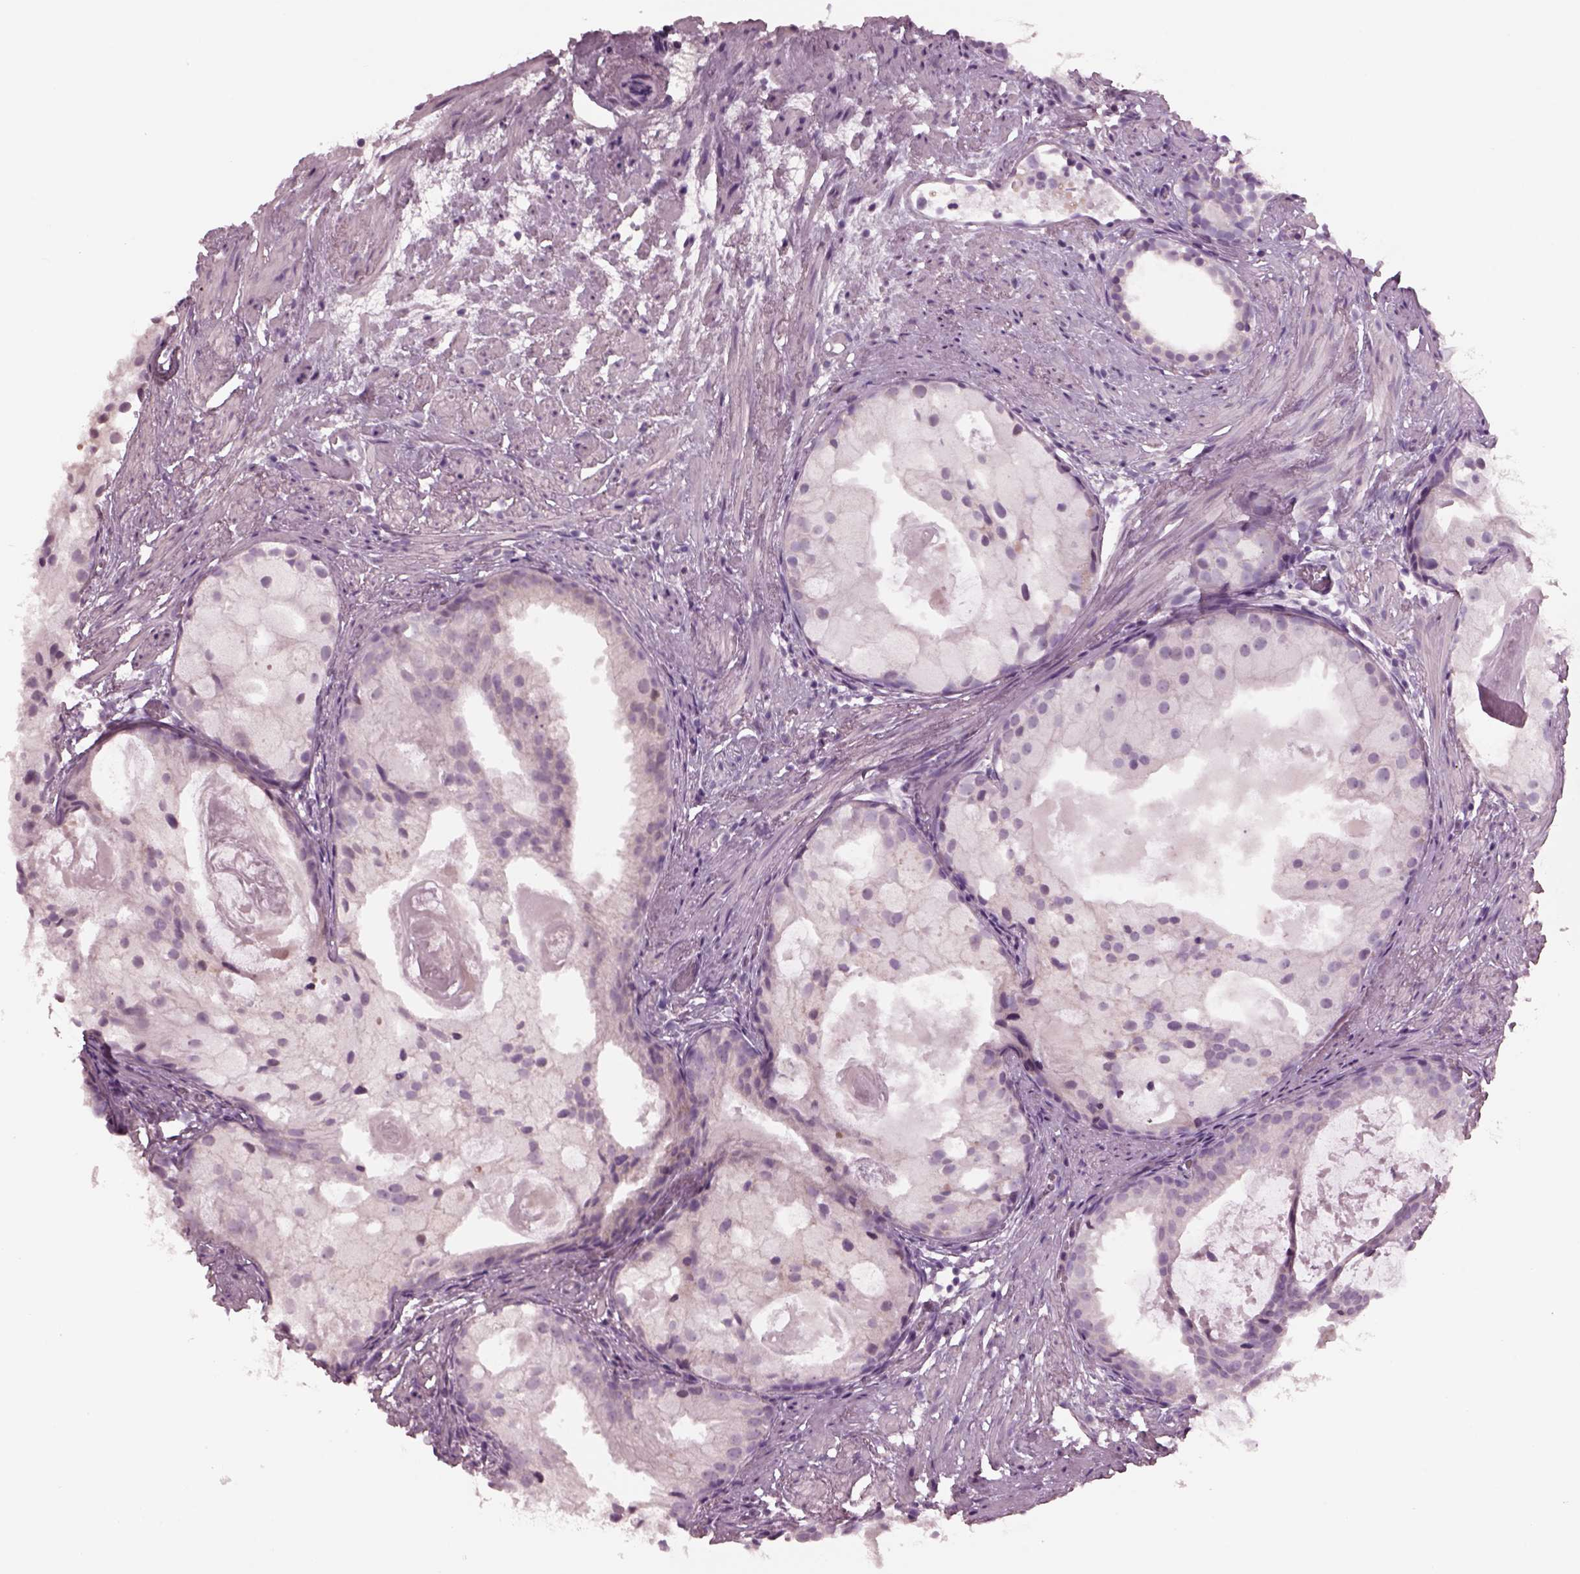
{"staining": {"intensity": "negative", "quantity": "none", "location": "none"}, "tissue": "prostate cancer", "cell_type": "Tumor cells", "image_type": "cancer", "snomed": [{"axis": "morphology", "description": "Adenocarcinoma, High grade"}, {"axis": "topography", "description": "Prostate"}], "caption": "Human prostate cancer (high-grade adenocarcinoma) stained for a protein using immunohistochemistry shows no expression in tumor cells.", "gene": "CYLC1", "patient": {"sex": "male", "age": 85}}